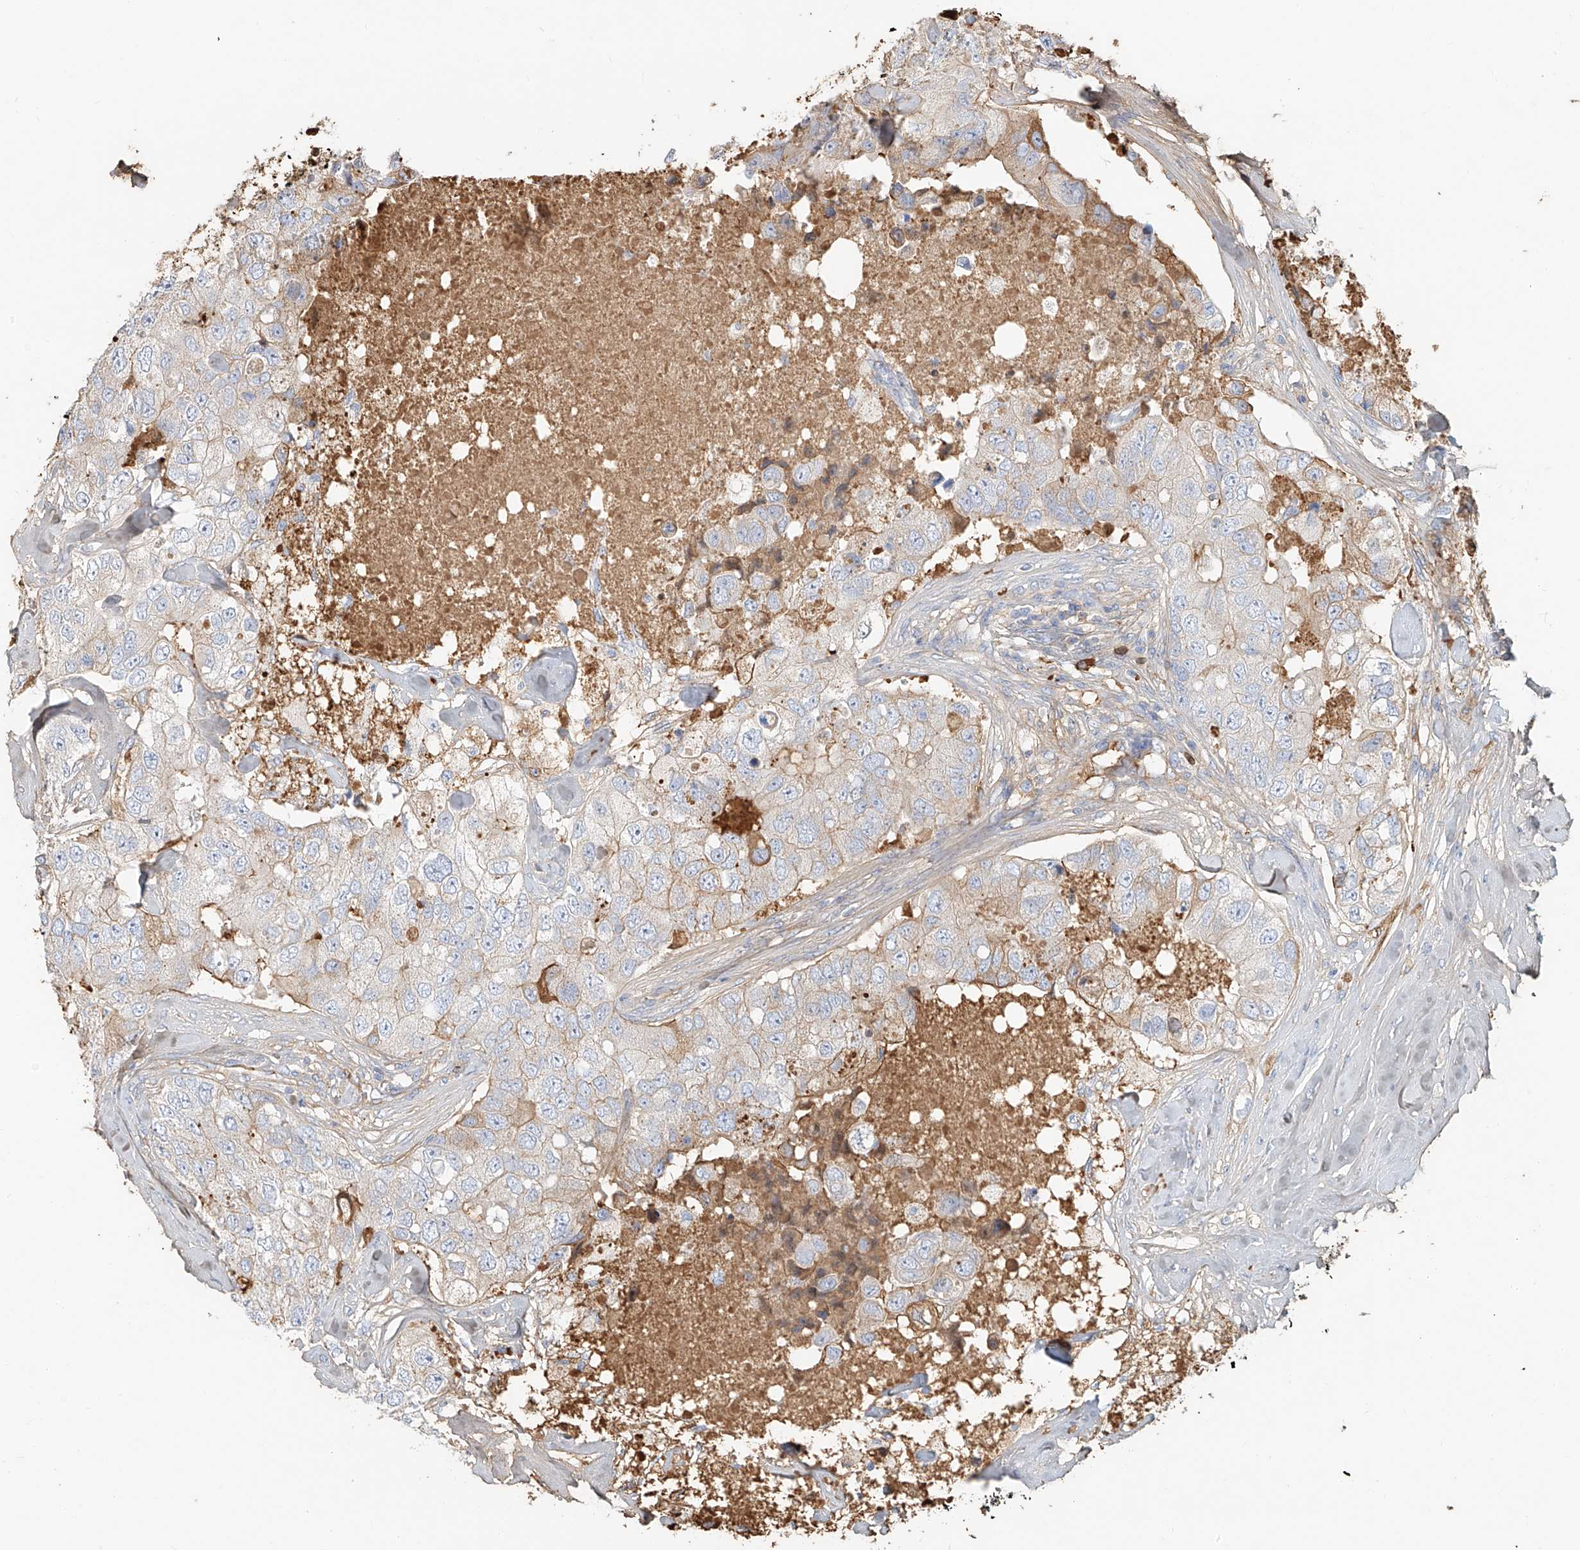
{"staining": {"intensity": "moderate", "quantity": "<25%", "location": "cytoplasmic/membranous"}, "tissue": "breast cancer", "cell_type": "Tumor cells", "image_type": "cancer", "snomed": [{"axis": "morphology", "description": "Duct carcinoma"}, {"axis": "topography", "description": "Breast"}], "caption": "Protein expression by immunohistochemistry (IHC) displays moderate cytoplasmic/membranous positivity in approximately <25% of tumor cells in breast invasive ductal carcinoma. The staining was performed using DAB (3,3'-diaminobenzidine), with brown indicating positive protein expression. Nuclei are stained blue with hematoxylin.", "gene": "ZFP30", "patient": {"sex": "female", "age": 62}}